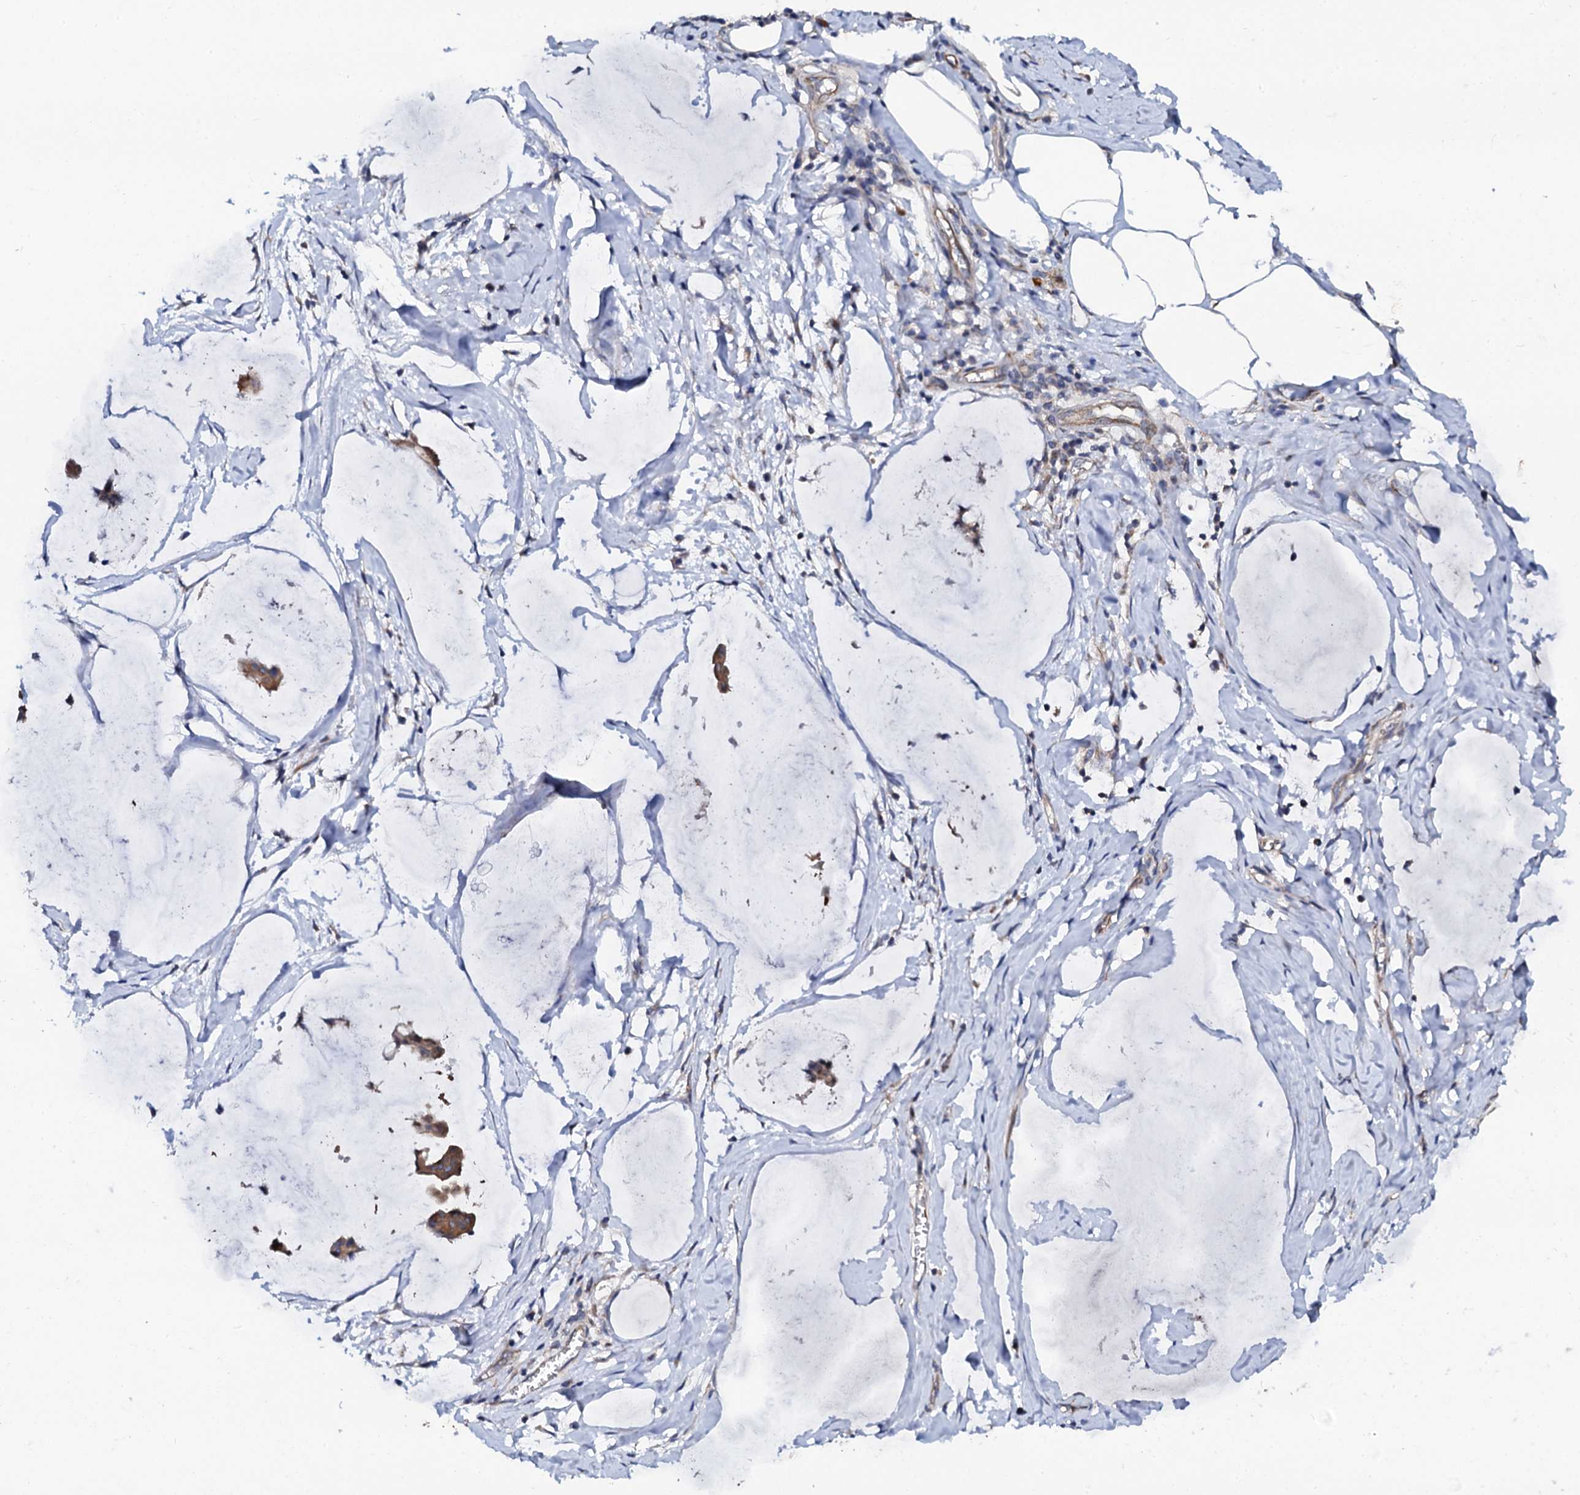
{"staining": {"intensity": "moderate", "quantity": ">75%", "location": "cytoplasmic/membranous"}, "tissue": "ovarian cancer", "cell_type": "Tumor cells", "image_type": "cancer", "snomed": [{"axis": "morphology", "description": "Cystadenocarcinoma, mucinous, NOS"}, {"axis": "topography", "description": "Ovary"}], "caption": "IHC (DAB (3,3'-diaminobenzidine)) staining of ovarian mucinous cystadenocarcinoma shows moderate cytoplasmic/membranous protein positivity in about >75% of tumor cells.", "gene": "GLCE", "patient": {"sex": "female", "age": 73}}